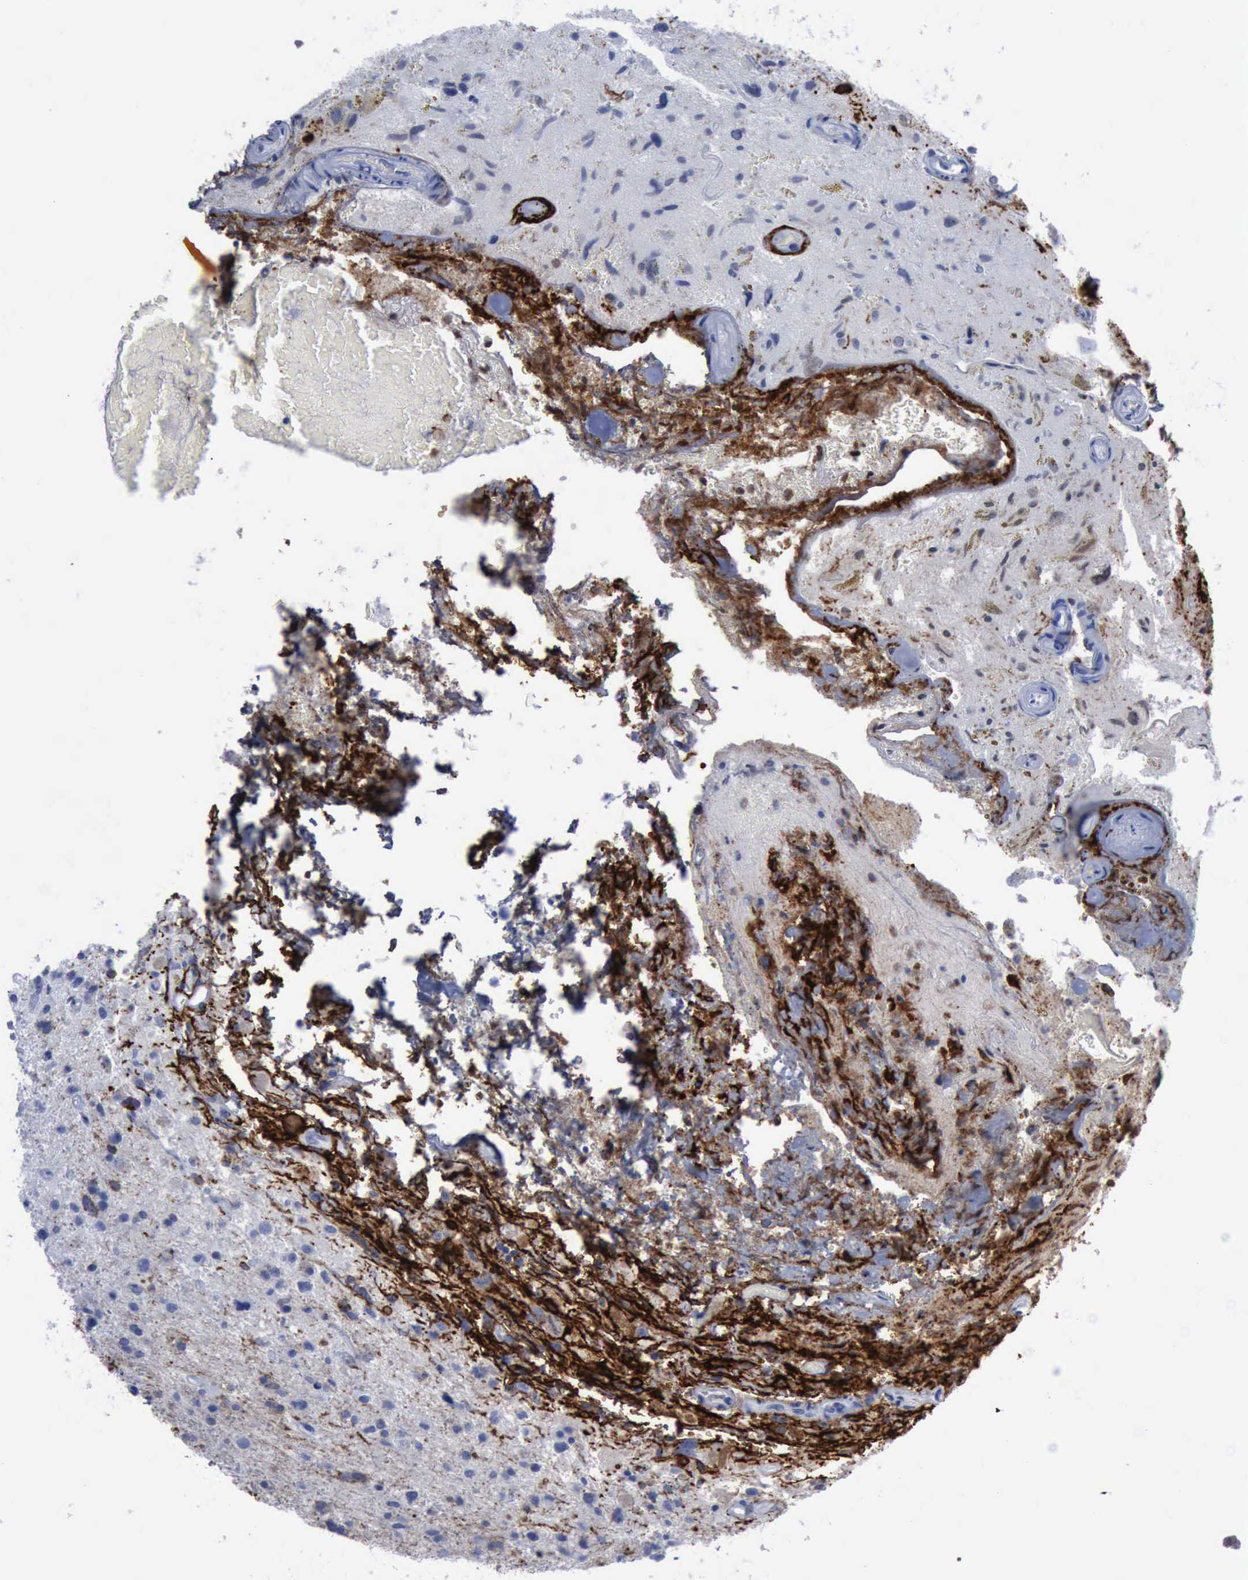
{"staining": {"intensity": "negative", "quantity": "none", "location": "none"}, "tissue": "glioma", "cell_type": "Tumor cells", "image_type": "cancer", "snomed": [{"axis": "morphology", "description": "Glioma, malignant, High grade"}, {"axis": "topography", "description": "Brain"}], "caption": "A high-resolution image shows immunohistochemistry staining of high-grade glioma (malignant), which reveals no significant positivity in tumor cells.", "gene": "NGFR", "patient": {"sex": "male", "age": 48}}